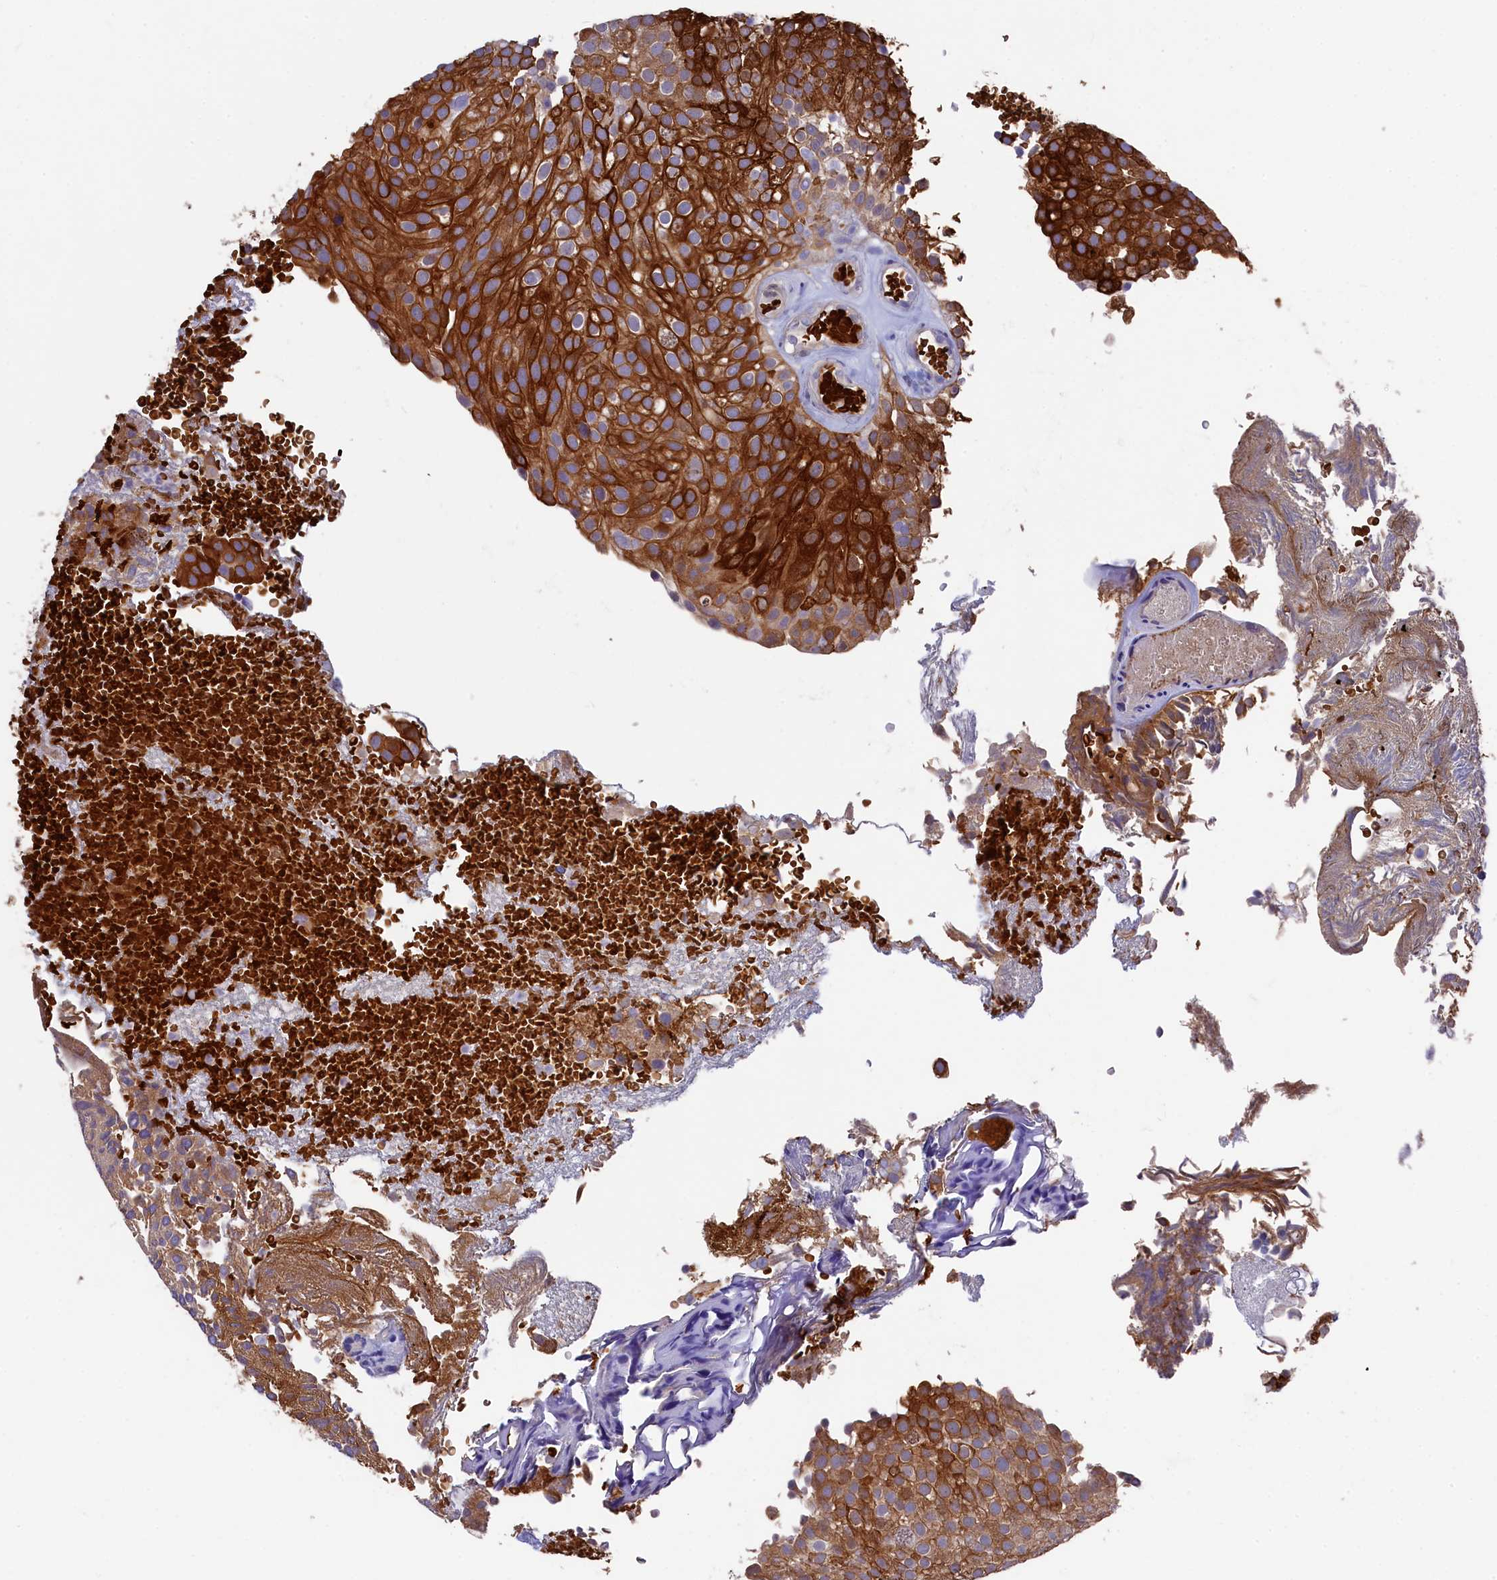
{"staining": {"intensity": "strong", "quantity": ">75%", "location": "cytoplasmic/membranous"}, "tissue": "urothelial cancer", "cell_type": "Tumor cells", "image_type": "cancer", "snomed": [{"axis": "morphology", "description": "Urothelial carcinoma, Low grade"}, {"axis": "topography", "description": "Urinary bladder"}], "caption": "Immunohistochemical staining of human urothelial cancer shows strong cytoplasmic/membranous protein expression in approximately >75% of tumor cells. The staining was performed using DAB to visualize the protein expression in brown, while the nuclei were stained in blue with hematoxylin (Magnification: 20x).", "gene": "LHFPL4", "patient": {"sex": "male", "age": 78}}